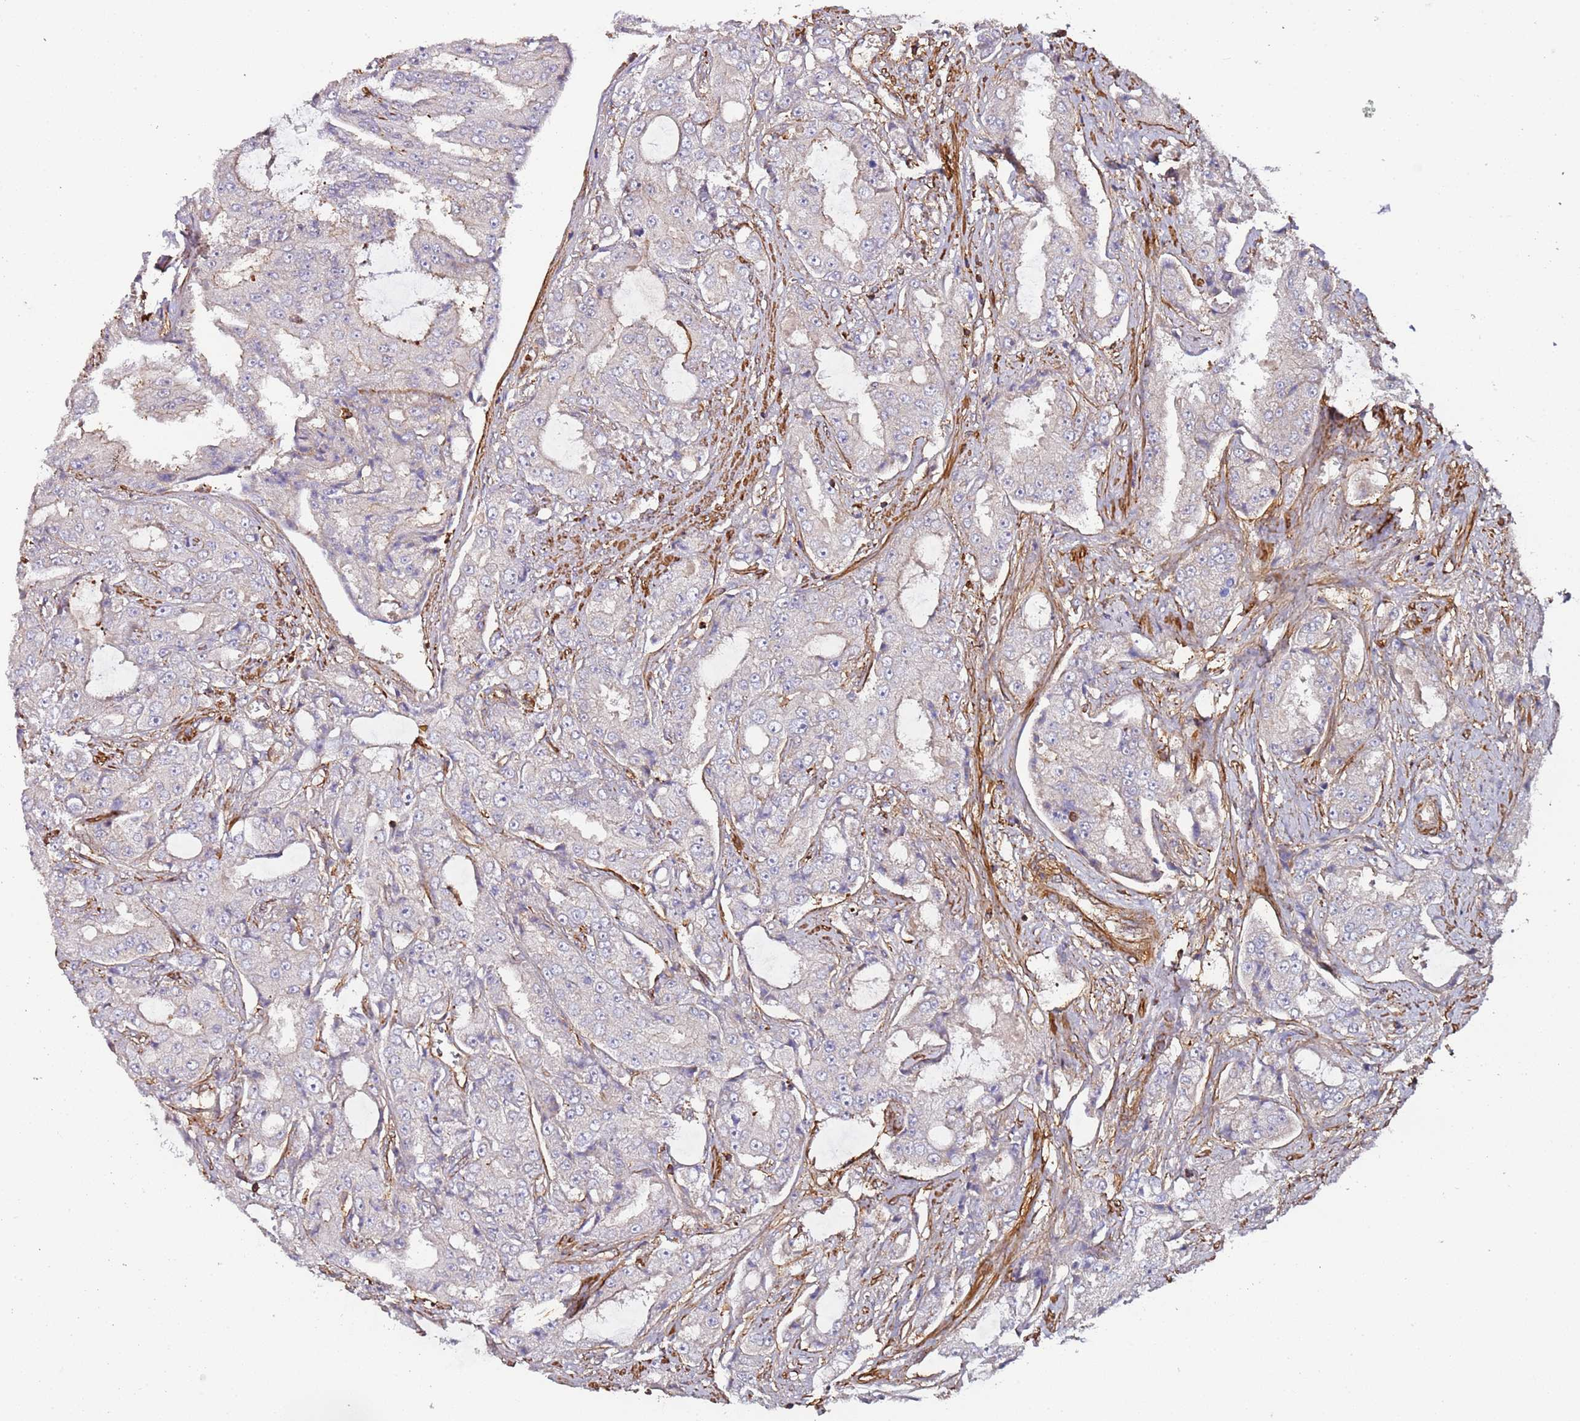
{"staining": {"intensity": "negative", "quantity": "none", "location": "none"}, "tissue": "prostate cancer", "cell_type": "Tumor cells", "image_type": "cancer", "snomed": [{"axis": "morphology", "description": "Adenocarcinoma, High grade"}, {"axis": "topography", "description": "Prostate"}], "caption": "Adenocarcinoma (high-grade) (prostate) stained for a protein using immunohistochemistry (IHC) demonstrates no positivity tumor cells.", "gene": "CYP2U1", "patient": {"sex": "male", "age": 73}}